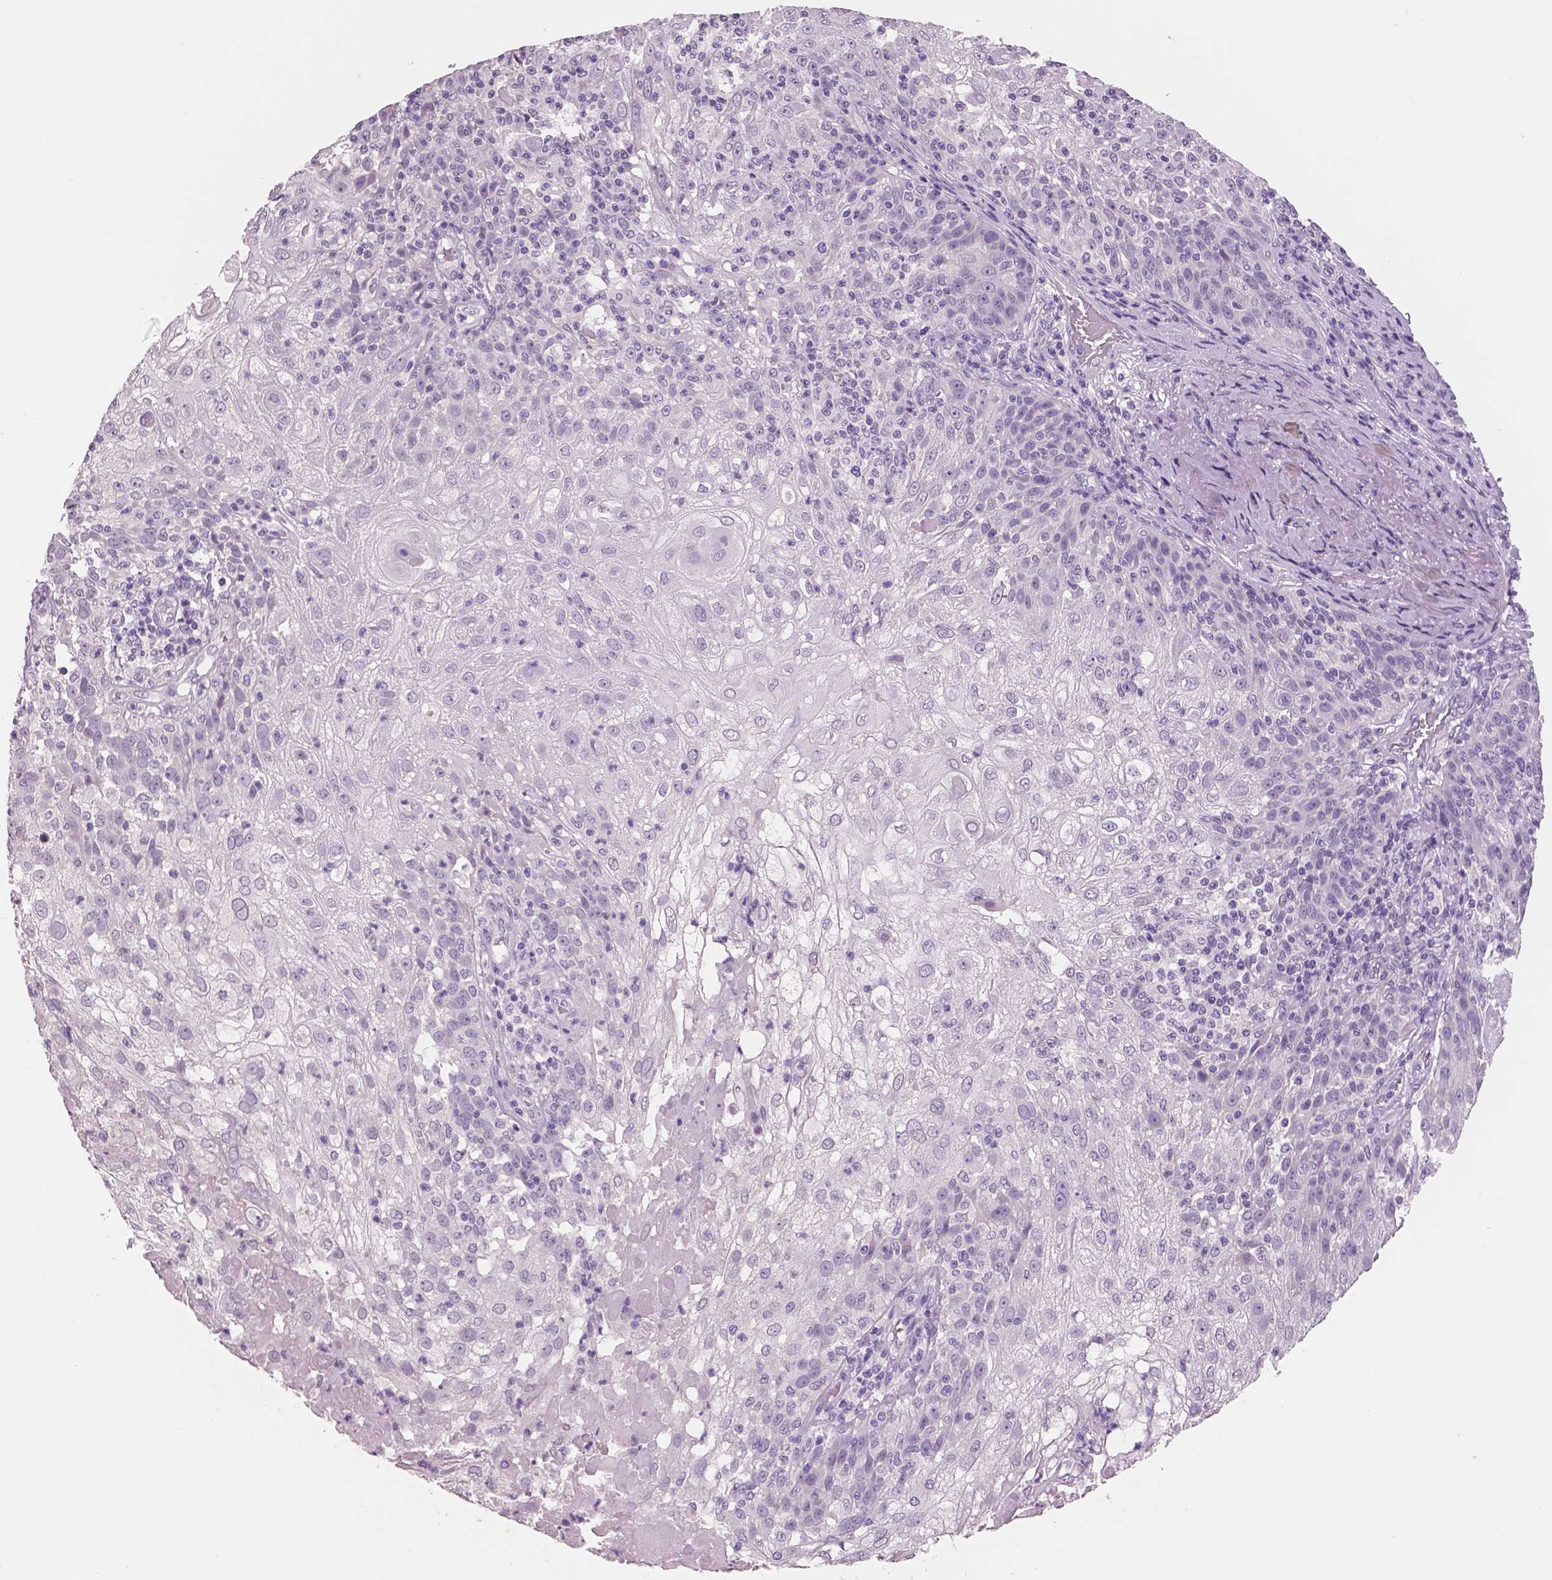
{"staining": {"intensity": "negative", "quantity": "none", "location": "none"}, "tissue": "skin cancer", "cell_type": "Tumor cells", "image_type": "cancer", "snomed": [{"axis": "morphology", "description": "Normal tissue, NOS"}, {"axis": "morphology", "description": "Squamous cell carcinoma, NOS"}, {"axis": "topography", "description": "Skin"}], "caption": "Immunohistochemistry micrograph of neoplastic tissue: skin squamous cell carcinoma stained with DAB (3,3'-diaminobenzidine) exhibits no significant protein positivity in tumor cells.", "gene": "NECAB2", "patient": {"sex": "female", "age": 83}}